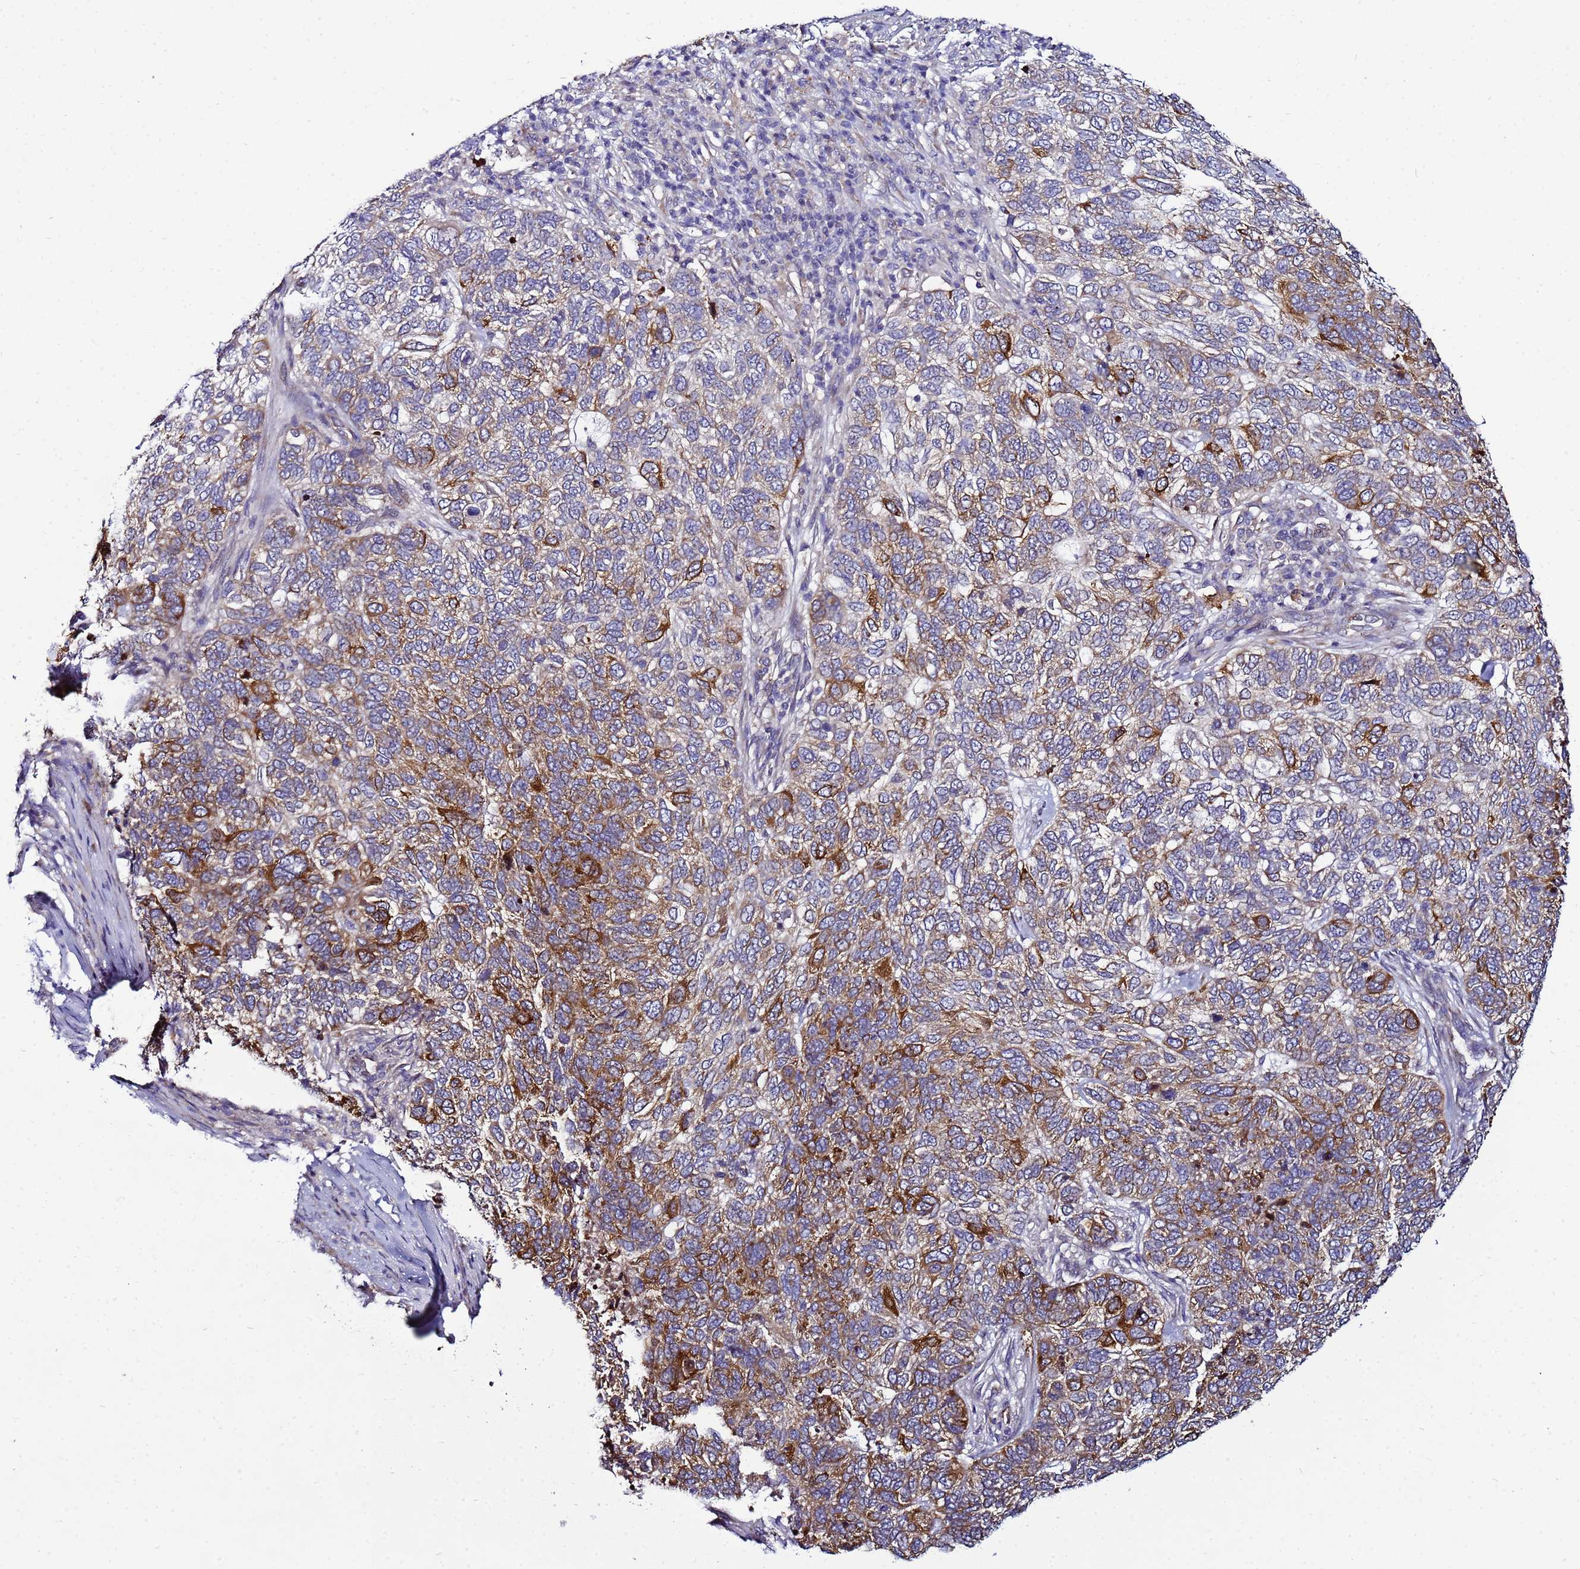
{"staining": {"intensity": "strong", "quantity": "25%-75%", "location": "cytoplasmic/membranous"}, "tissue": "skin cancer", "cell_type": "Tumor cells", "image_type": "cancer", "snomed": [{"axis": "morphology", "description": "Basal cell carcinoma"}, {"axis": "topography", "description": "Skin"}], "caption": "A photomicrograph of human skin basal cell carcinoma stained for a protein reveals strong cytoplasmic/membranous brown staining in tumor cells.", "gene": "NOL8", "patient": {"sex": "female", "age": 65}}